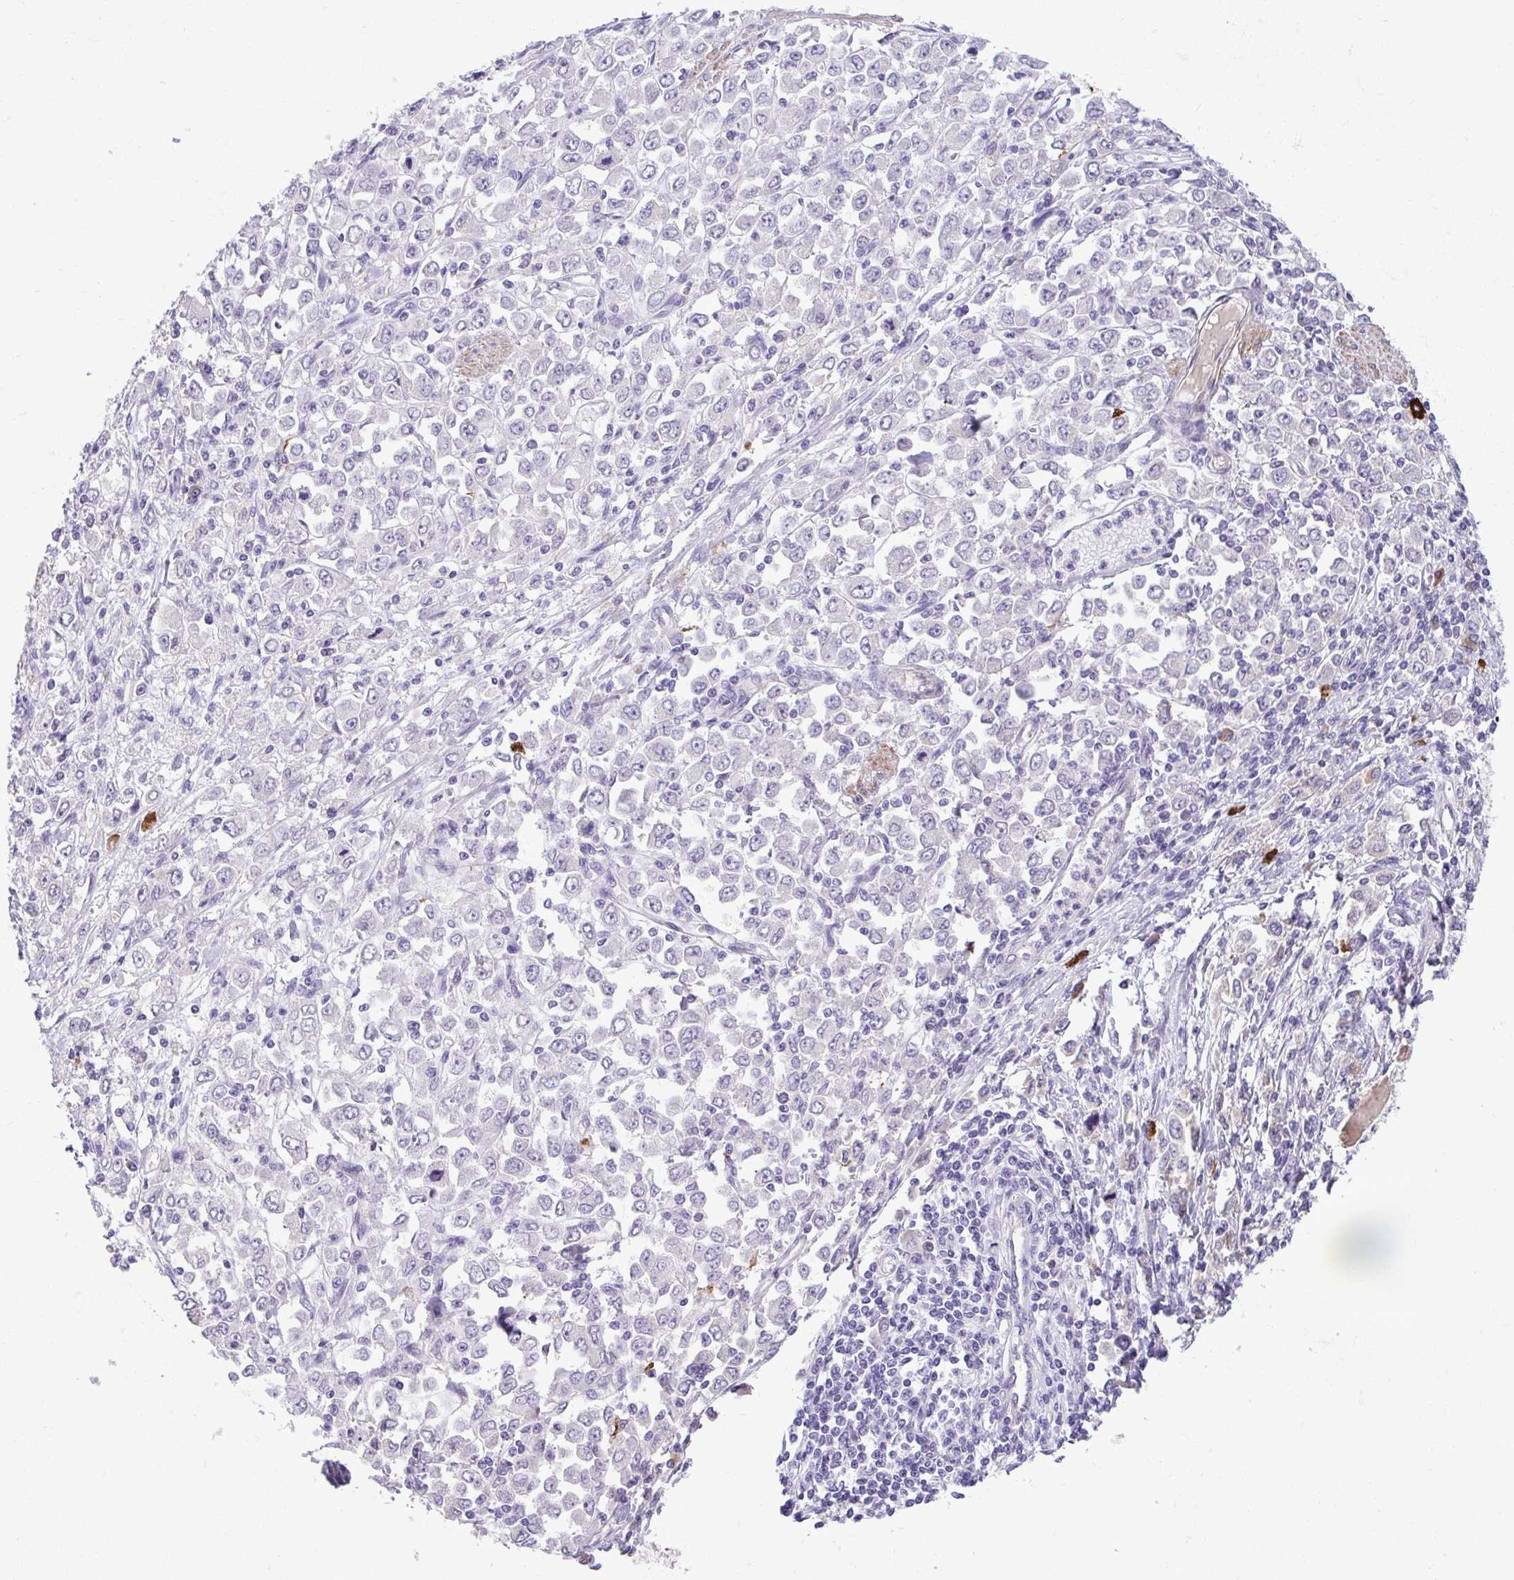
{"staining": {"intensity": "negative", "quantity": "none", "location": "none"}, "tissue": "stomach cancer", "cell_type": "Tumor cells", "image_type": "cancer", "snomed": [{"axis": "morphology", "description": "Adenocarcinoma, NOS"}, {"axis": "topography", "description": "Stomach, upper"}], "caption": "DAB (3,3'-diaminobenzidine) immunohistochemical staining of human stomach cancer (adenocarcinoma) demonstrates no significant staining in tumor cells.", "gene": "PIGZ", "patient": {"sex": "male", "age": 70}}